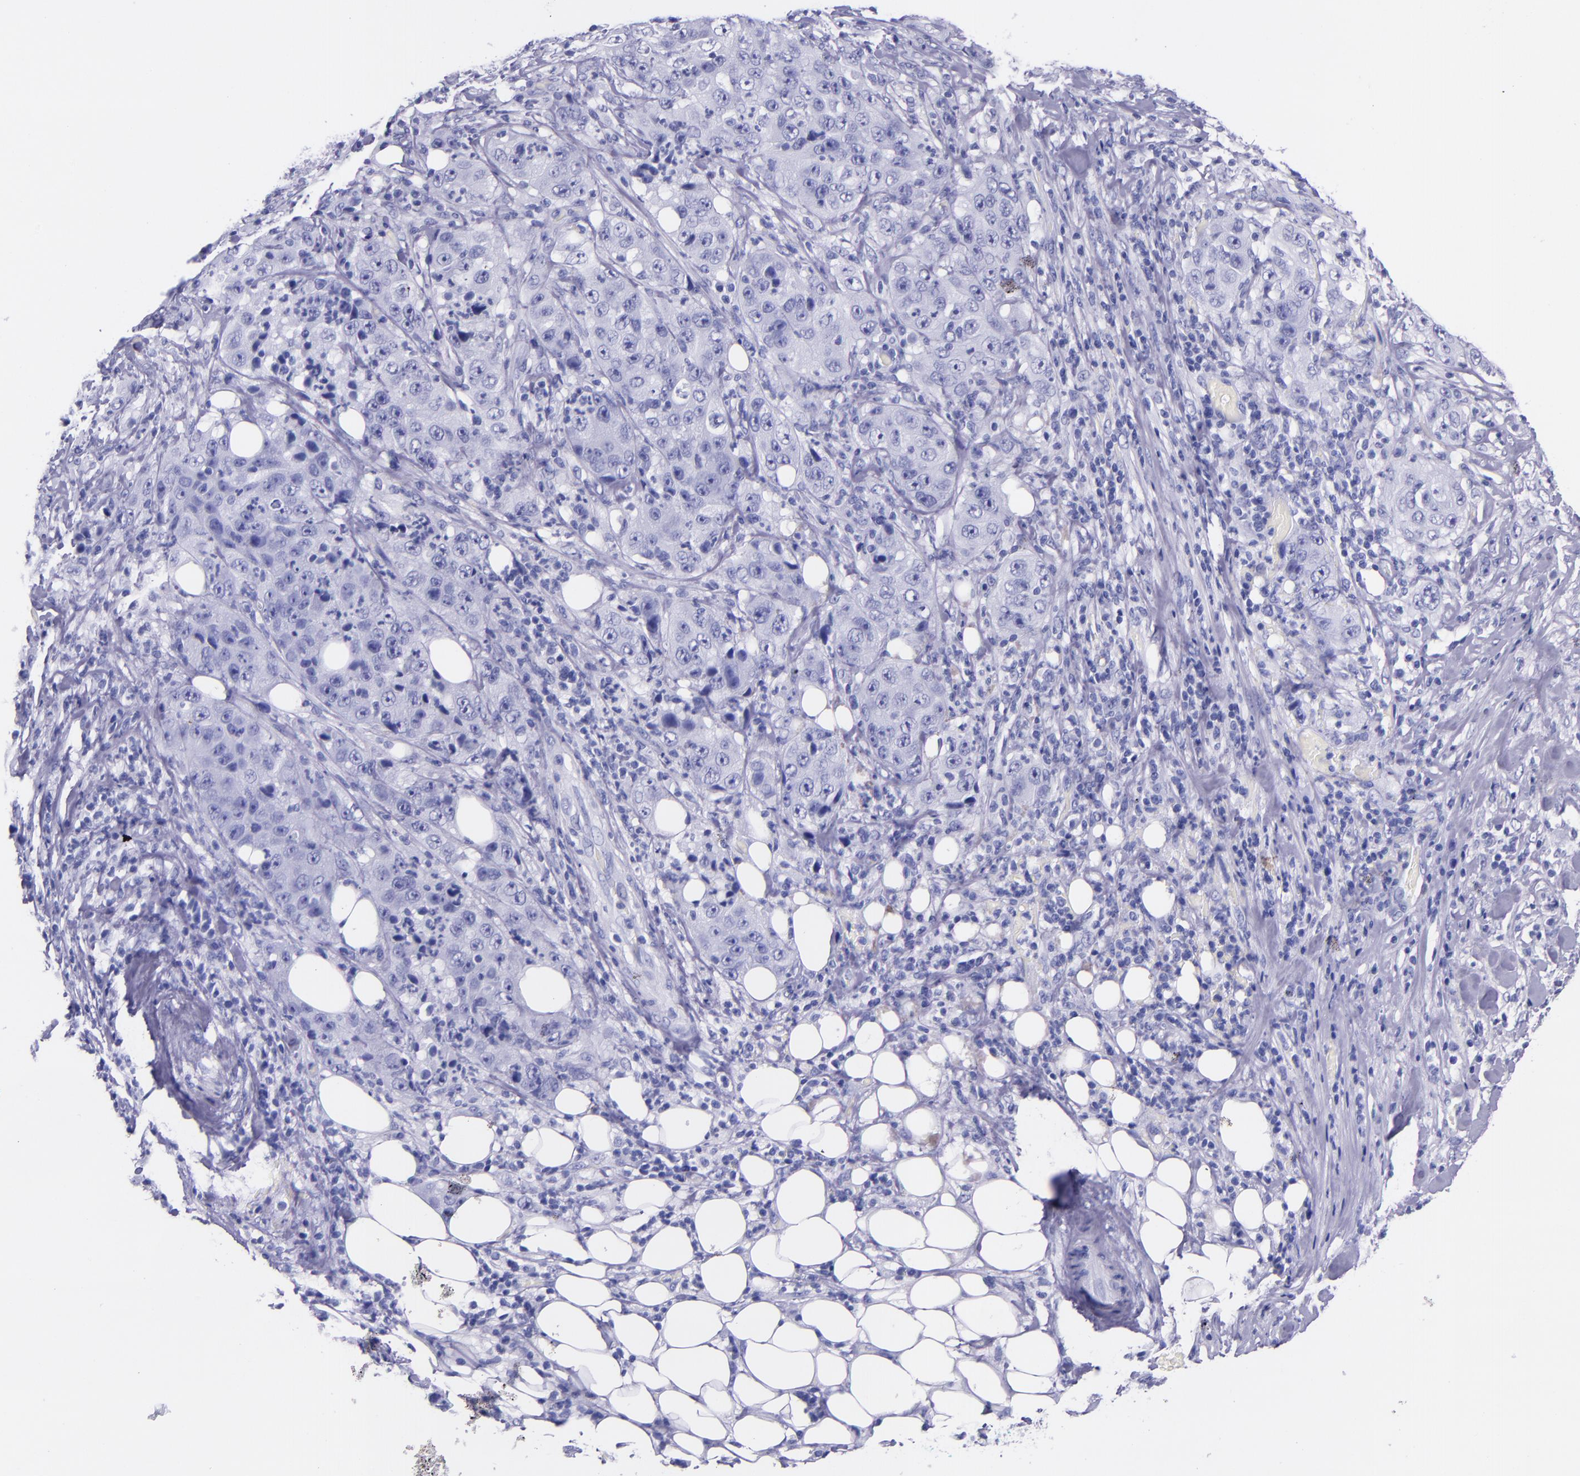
{"staining": {"intensity": "negative", "quantity": "none", "location": "none"}, "tissue": "lung cancer", "cell_type": "Tumor cells", "image_type": "cancer", "snomed": [{"axis": "morphology", "description": "Squamous cell carcinoma, NOS"}, {"axis": "topography", "description": "Lung"}], "caption": "Tumor cells show no significant positivity in squamous cell carcinoma (lung). (DAB immunohistochemistry (IHC), high magnification).", "gene": "MBP", "patient": {"sex": "male", "age": 64}}